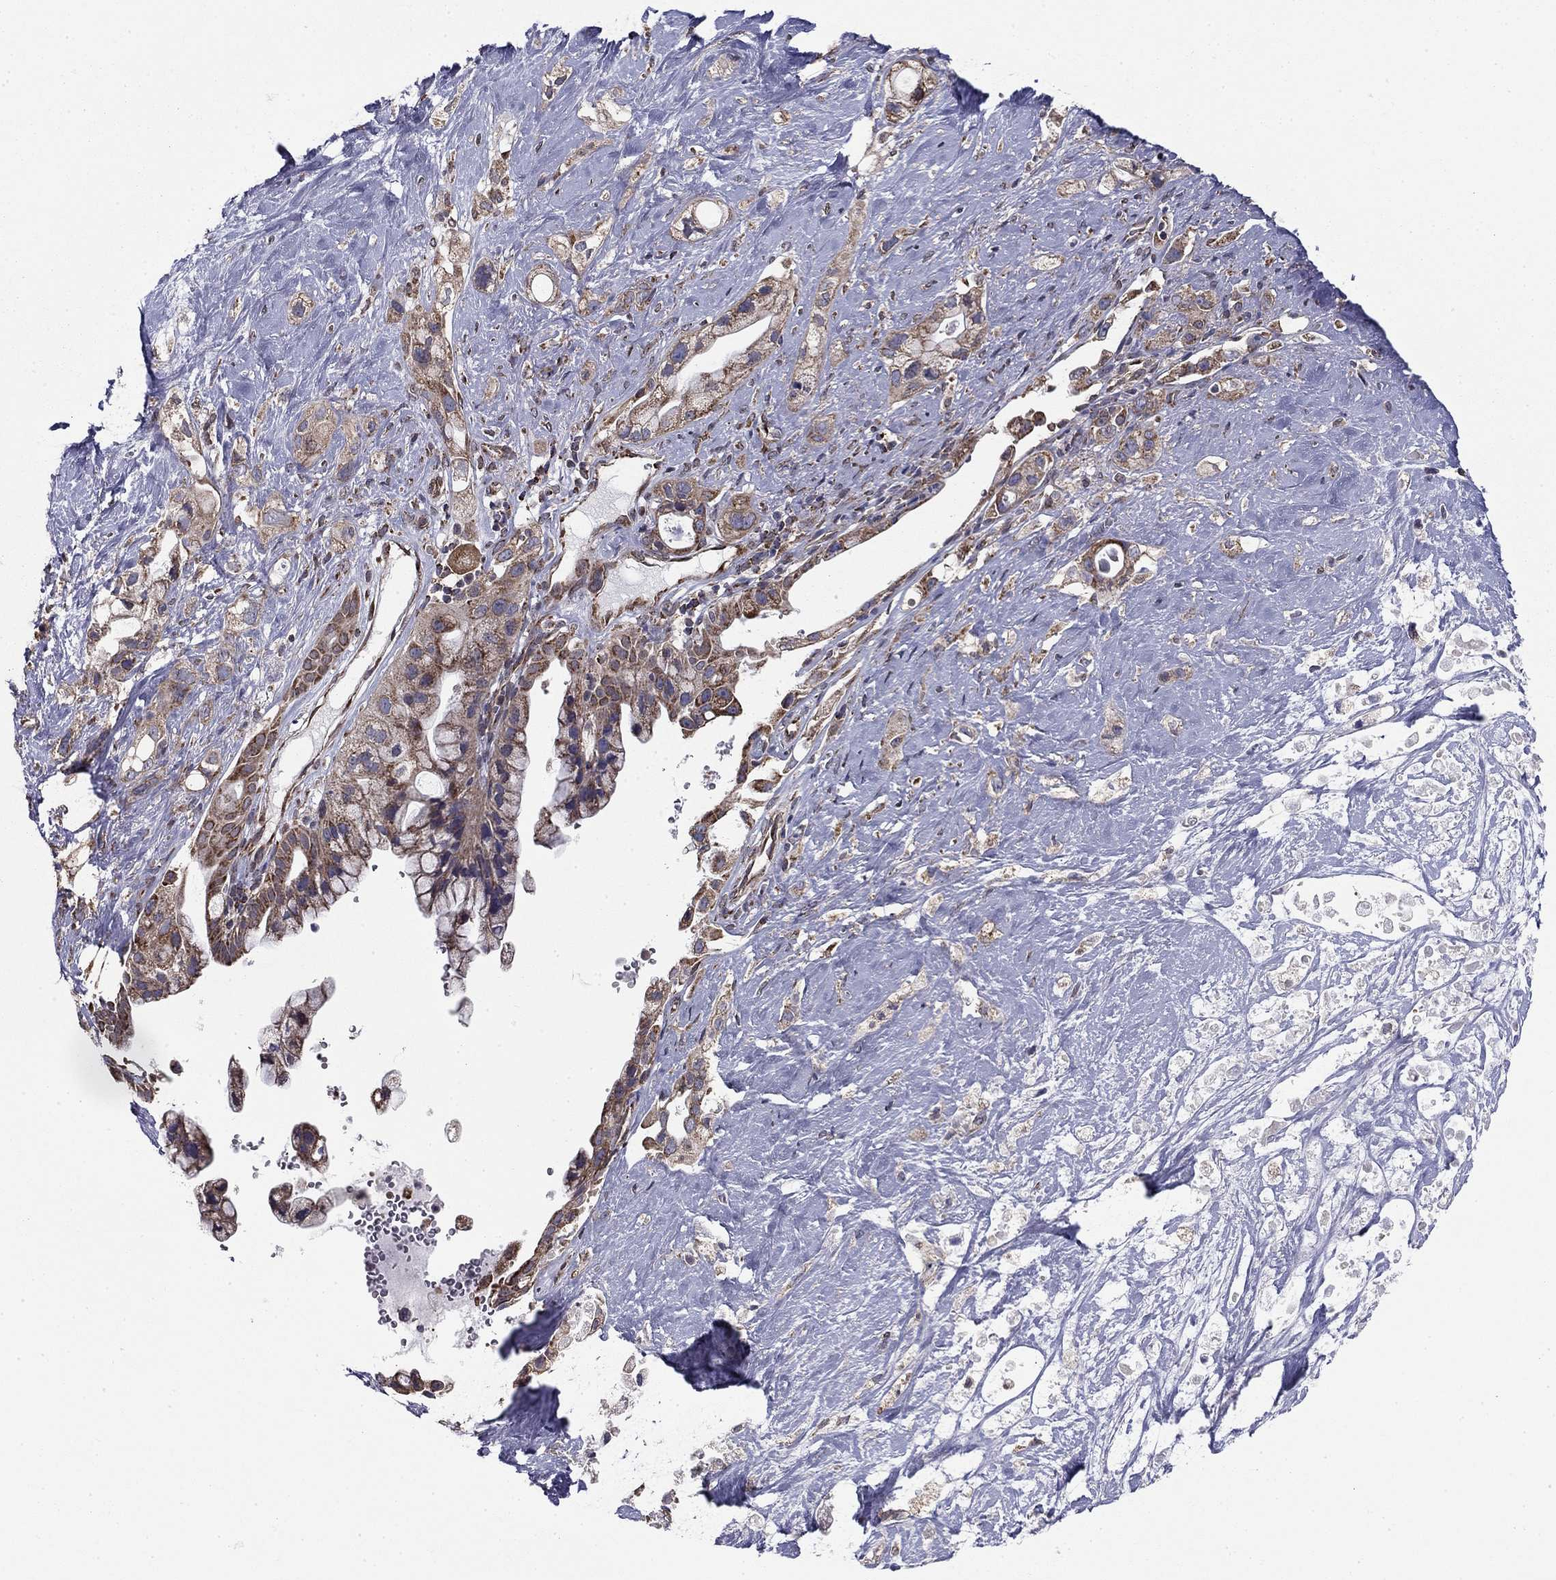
{"staining": {"intensity": "strong", "quantity": "<25%", "location": "cytoplasmic/membranous"}, "tissue": "pancreatic cancer", "cell_type": "Tumor cells", "image_type": "cancer", "snomed": [{"axis": "morphology", "description": "Adenocarcinoma, NOS"}, {"axis": "topography", "description": "Pancreas"}], "caption": "Protein expression analysis of pancreatic cancer reveals strong cytoplasmic/membranous positivity in approximately <25% of tumor cells.", "gene": "NKIRAS1", "patient": {"sex": "male", "age": 44}}